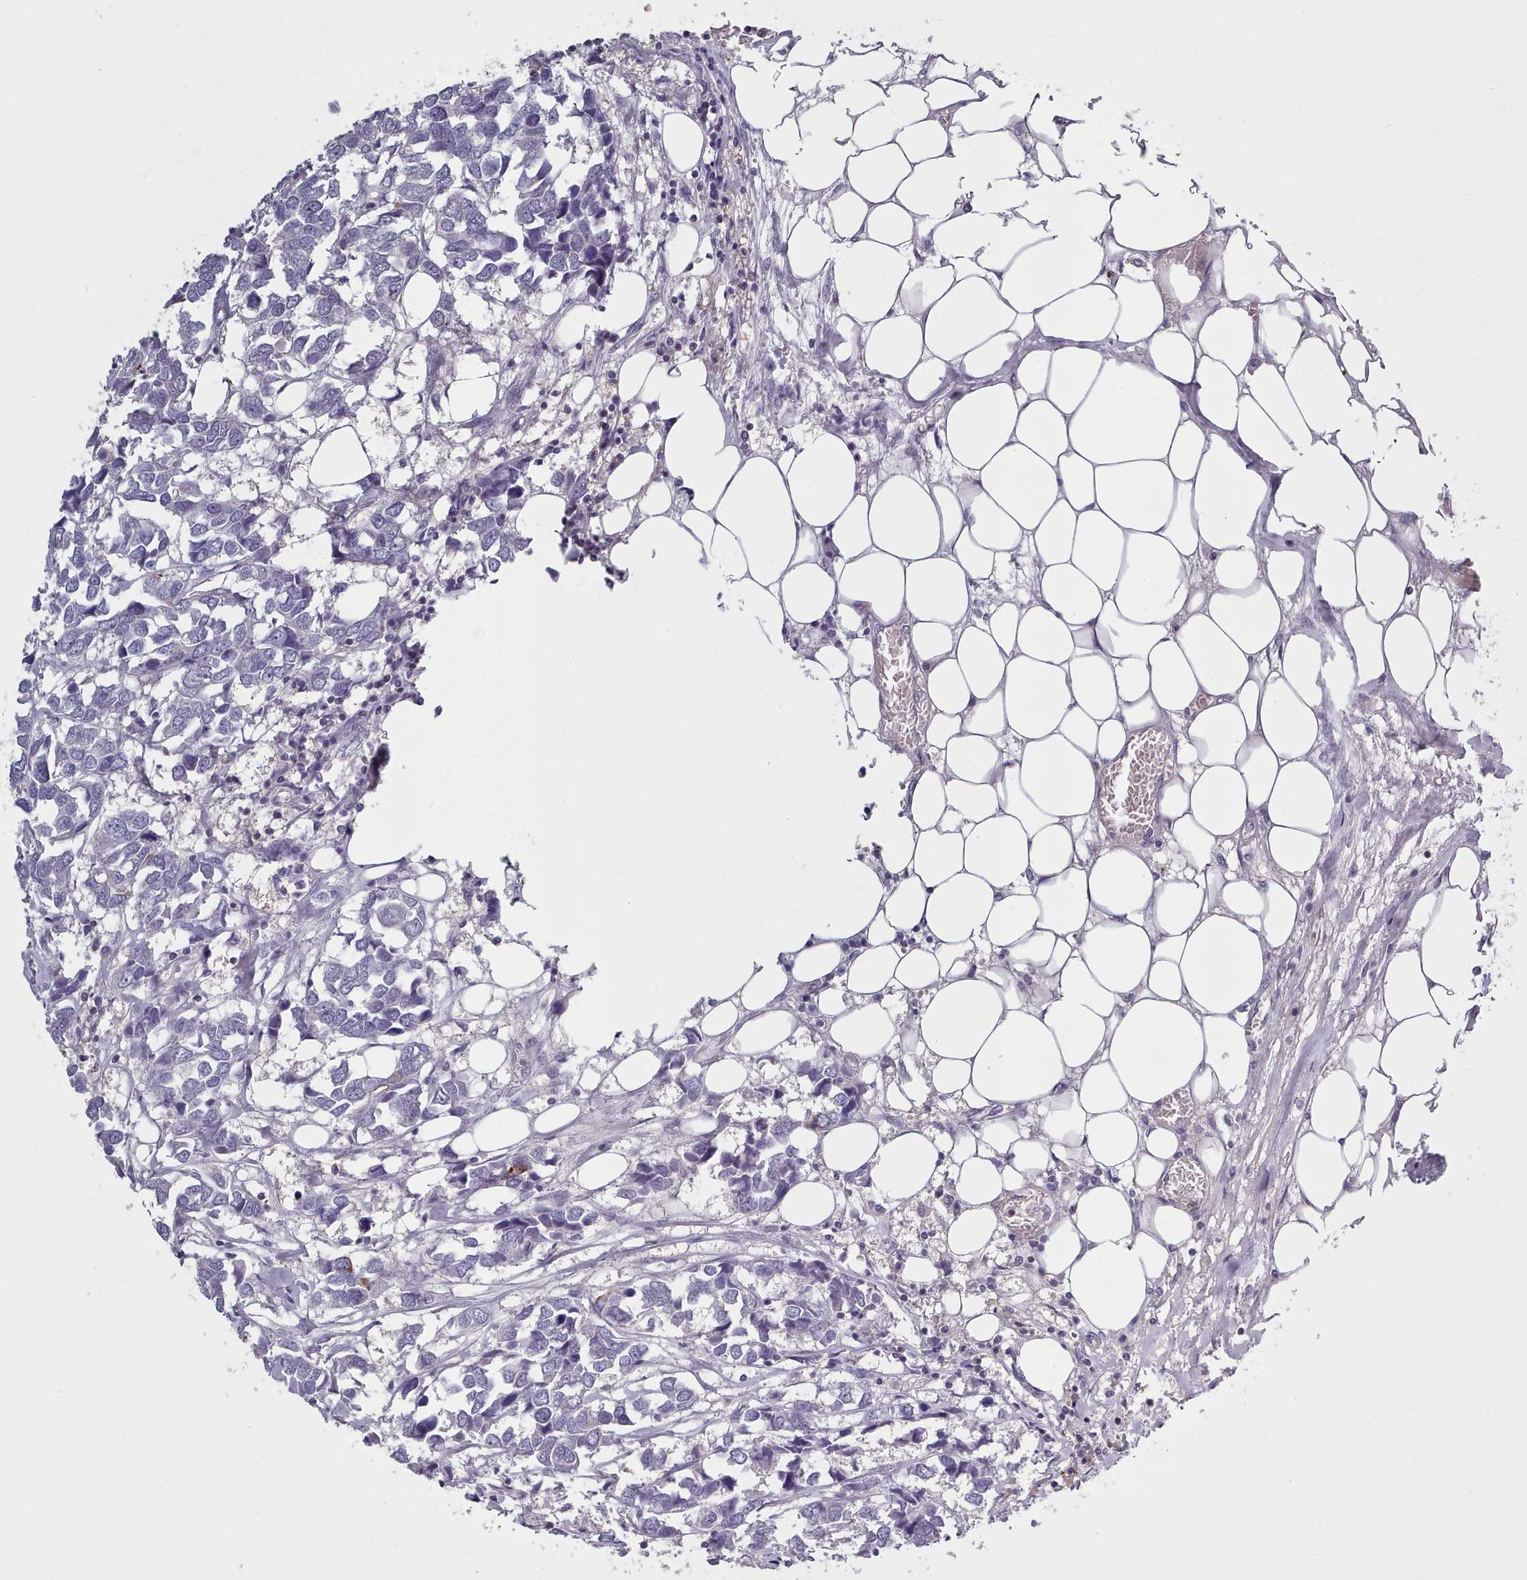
{"staining": {"intensity": "negative", "quantity": "none", "location": "none"}, "tissue": "breast cancer", "cell_type": "Tumor cells", "image_type": "cancer", "snomed": [{"axis": "morphology", "description": "Duct carcinoma"}, {"axis": "topography", "description": "Breast"}], "caption": "Tumor cells show no significant protein expression in infiltrating ductal carcinoma (breast).", "gene": "RAC2", "patient": {"sex": "female", "age": 83}}